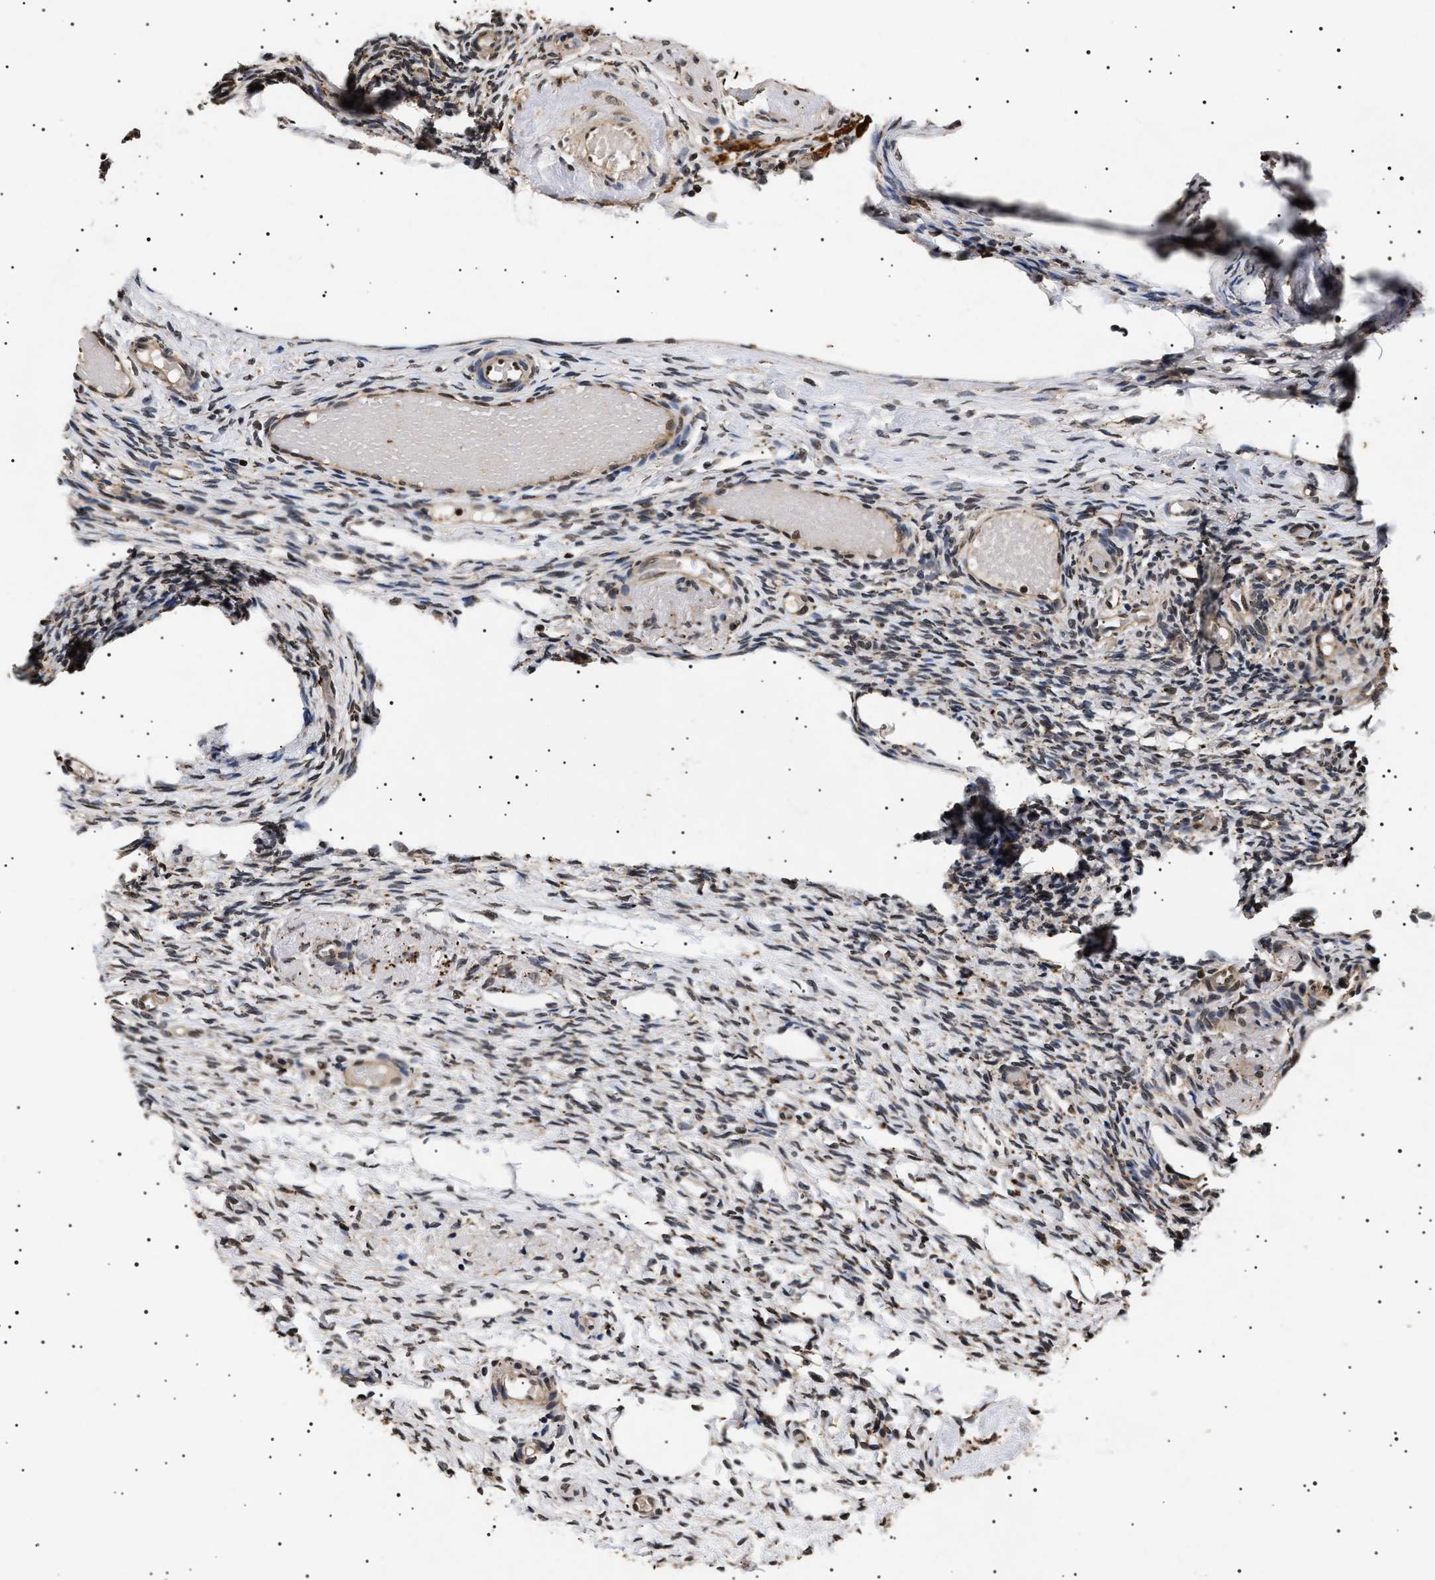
{"staining": {"intensity": "strong", "quantity": "25%-75%", "location": "cytoplasmic/membranous,nuclear"}, "tissue": "ovary", "cell_type": "Follicle cells", "image_type": "normal", "snomed": [{"axis": "morphology", "description": "Normal tissue, NOS"}, {"axis": "topography", "description": "Ovary"}], "caption": "Immunohistochemistry (IHC) of benign human ovary demonstrates high levels of strong cytoplasmic/membranous,nuclear positivity in about 25%-75% of follicle cells. Ihc stains the protein of interest in brown and the nuclei are stained blue.", "gene": "KIF21A", "patient": {"sex": "female", "age": 60}}